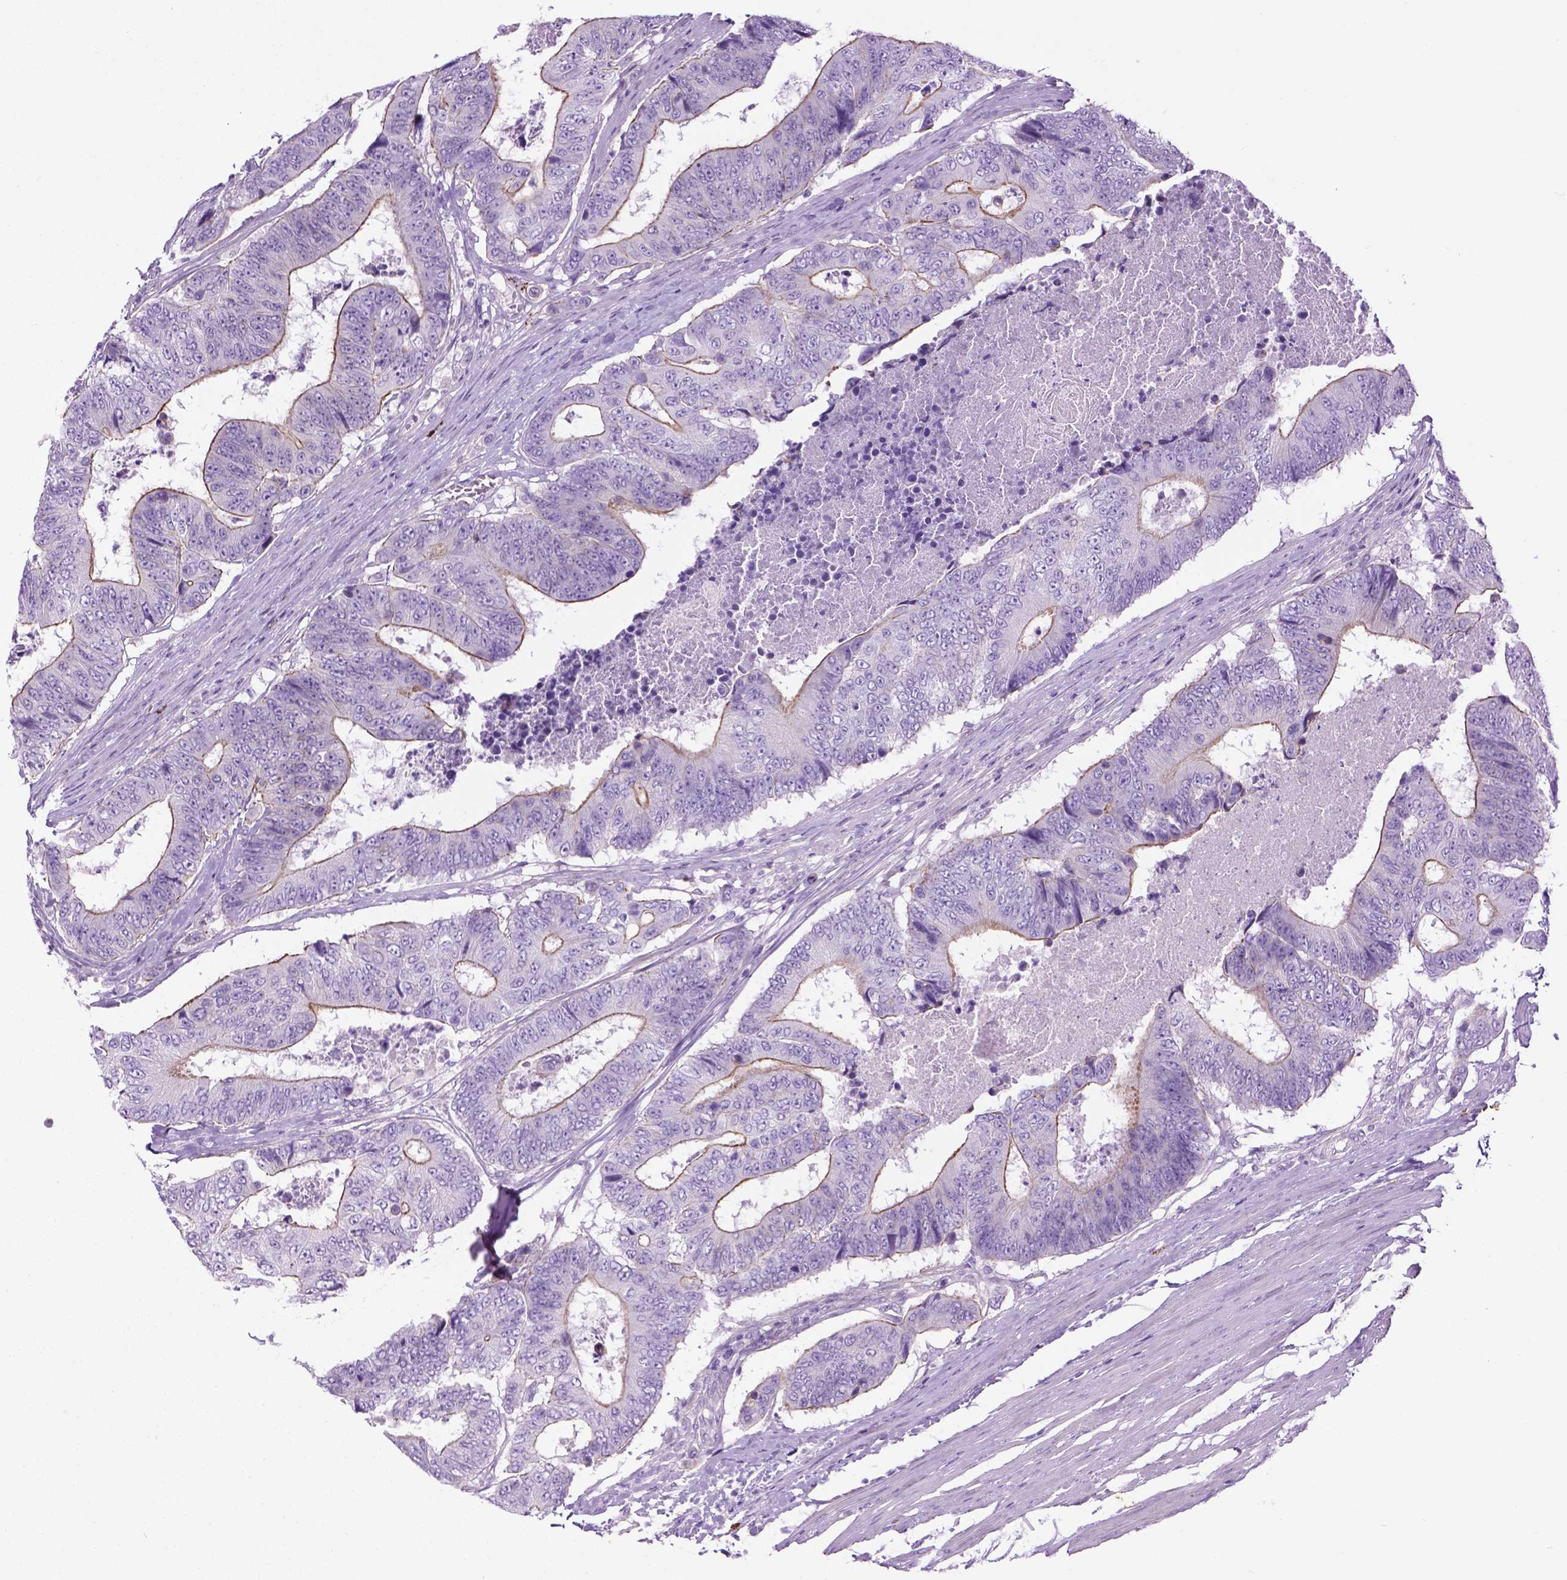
{"staining": {"intensity": "moderate", "quantity": "<25%", "location": "cytoplasmic/membranous"}, "tissue": "colorectal cancer", "cell_type": "Tumor cells", "image_type": "cancer", "snomed": [{"axis": "morphology", "description": "Adenocarcinoma, NOS"}, {"axis": "topography", "description": "Colon"}], "caption": "IHC (DAB (3,3'-diaminobenzidine)) staining of human colorectal cancer exhibits moderate cytoplasmic/membranous protein expression in about <25% of tumor cells.", "gene": "SPECC1L", "patient": {"sex": "female", "age": 48}}